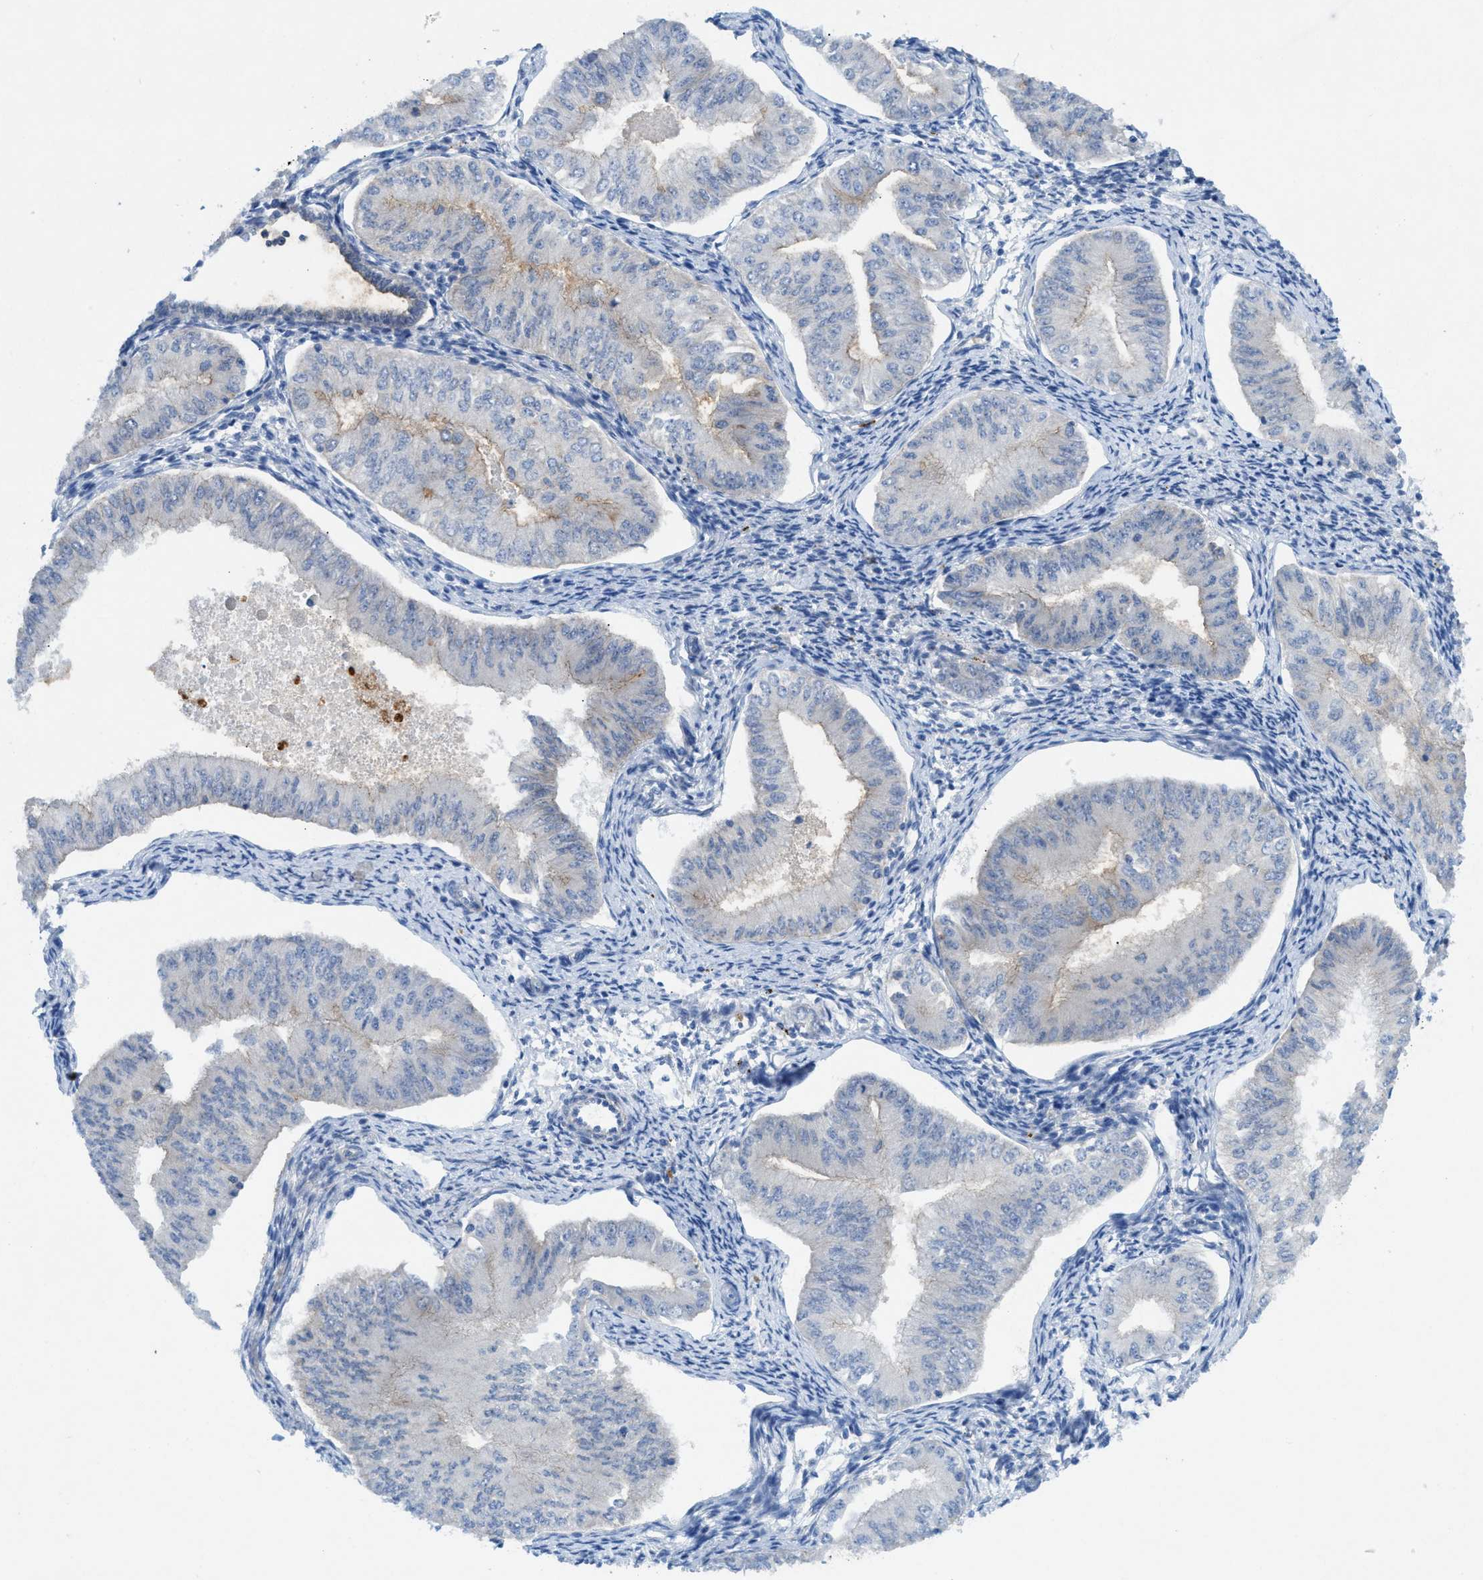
{"staining": {"intensity": "weak", "quantity": "<25%", "location": "cytoplasmic/membranous"}, "tissue": "endometrial cancer", "cell_type": "Tumor cells", "image_type": "cancer", "snomed": [{"axis": "morphology", "description": "Normal tissue, NOS"}, {"axis": "morphology", "description": "Adenocarcinoma, NOS"}, {"axis": "topography", "description": "Endometrium"}], "caption": "Immunohistochemical staining of human adenocarcinoma (endometrial) displays no significant positivity in tumor cells. (Brightfield microscopy of DAB (3,3'-diaminobenzidine) immunohistochemistry (IHC) at high magnification).", "gene": "CMTM1", "patient": {"sex": "female", "age": 53}}